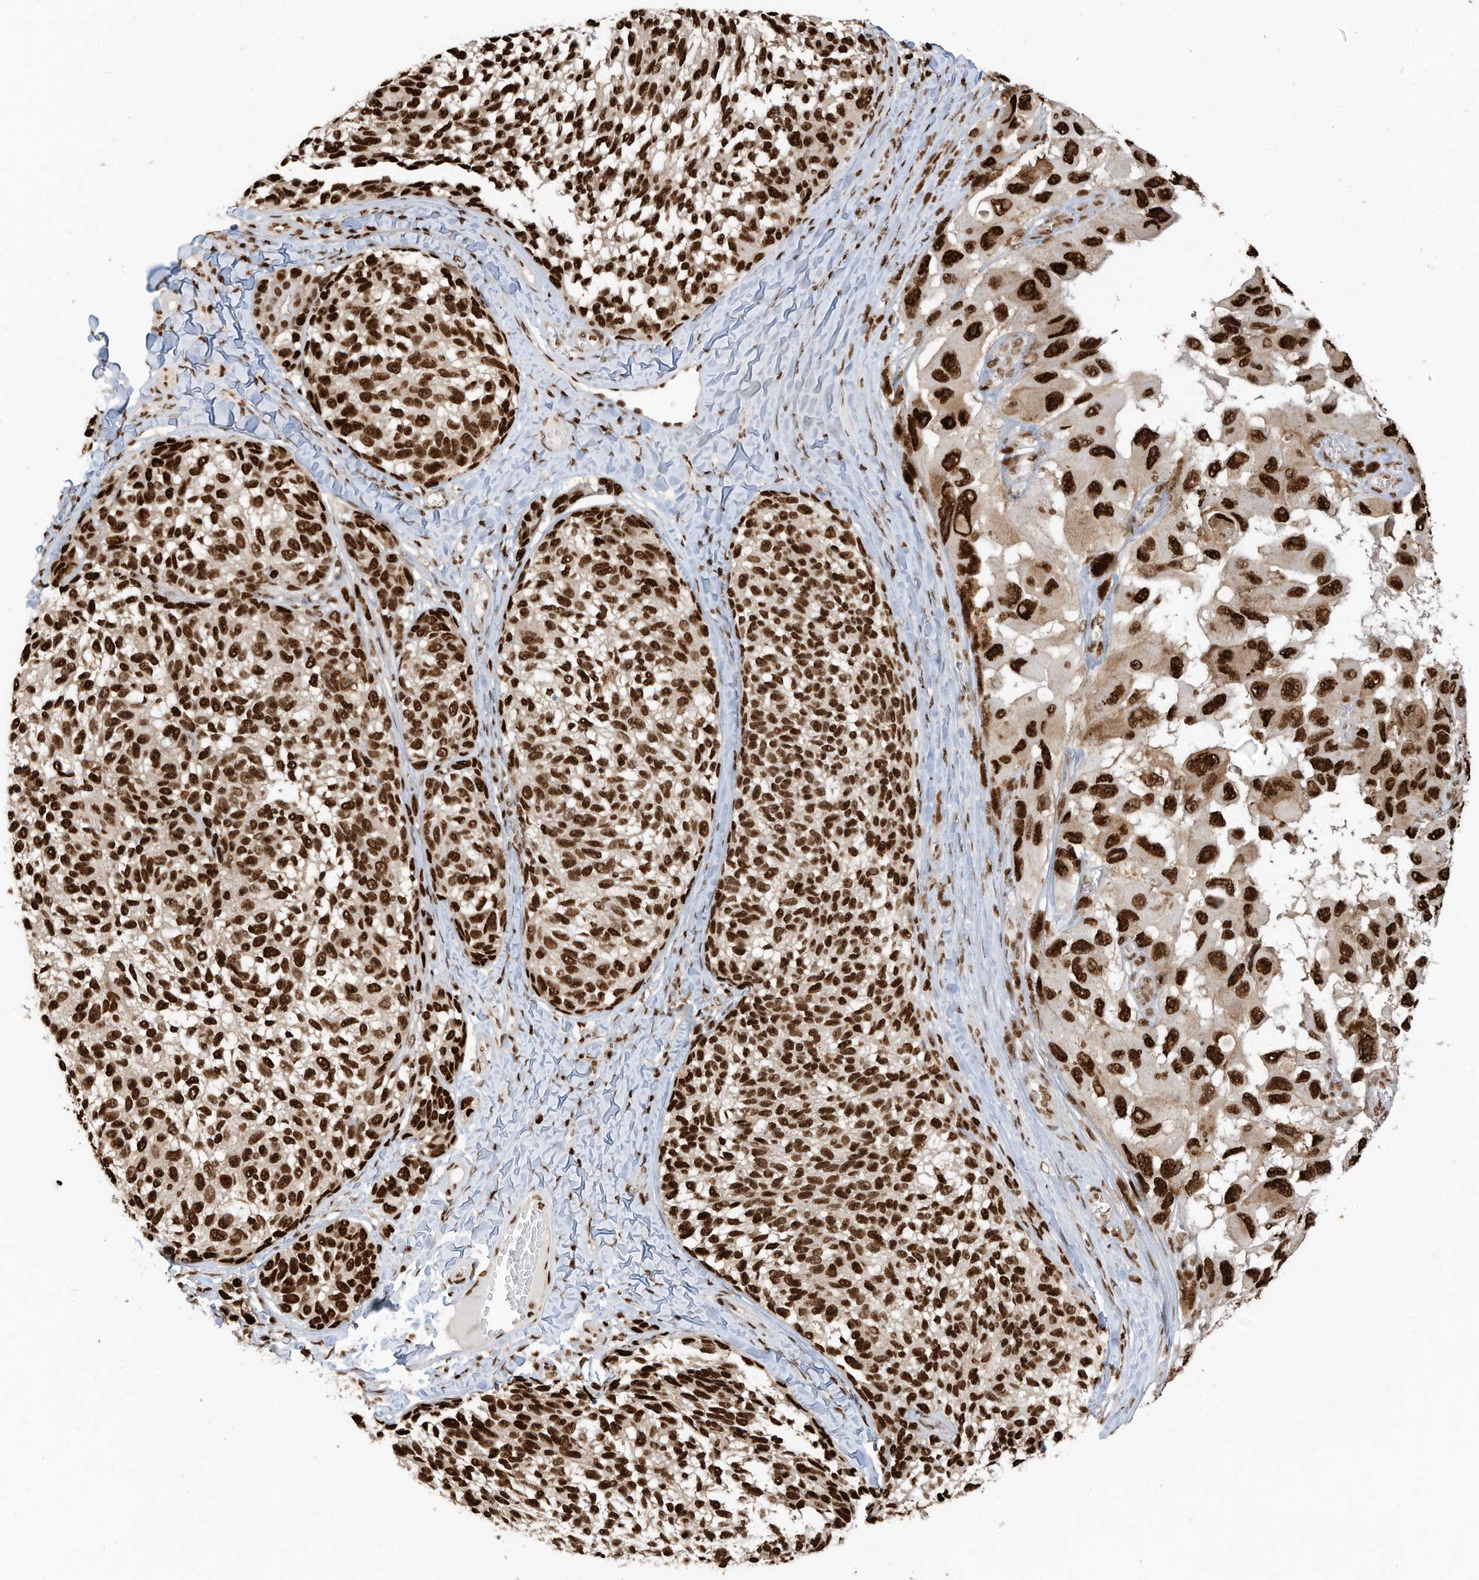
{"staining": {"intensity": "strong", "quantity": ">75%", "location": "nuclear"}, "tissue": "melanoma", "cell_type": "Tumor cells", "image_type": "cancer", "snomed": [{"axis": "morphology", "description": "Malignant melanoma, NOS"}, {"axis": "topography", "description": "Skin"}], "caption": "Malignant melanoma was stained to show a protein in brown. There is high levels of strong nuclear expression in approximately >75% of tumor cells.", "gene": "SAMD15", "patient": {"sex": "female", "age": 73}}